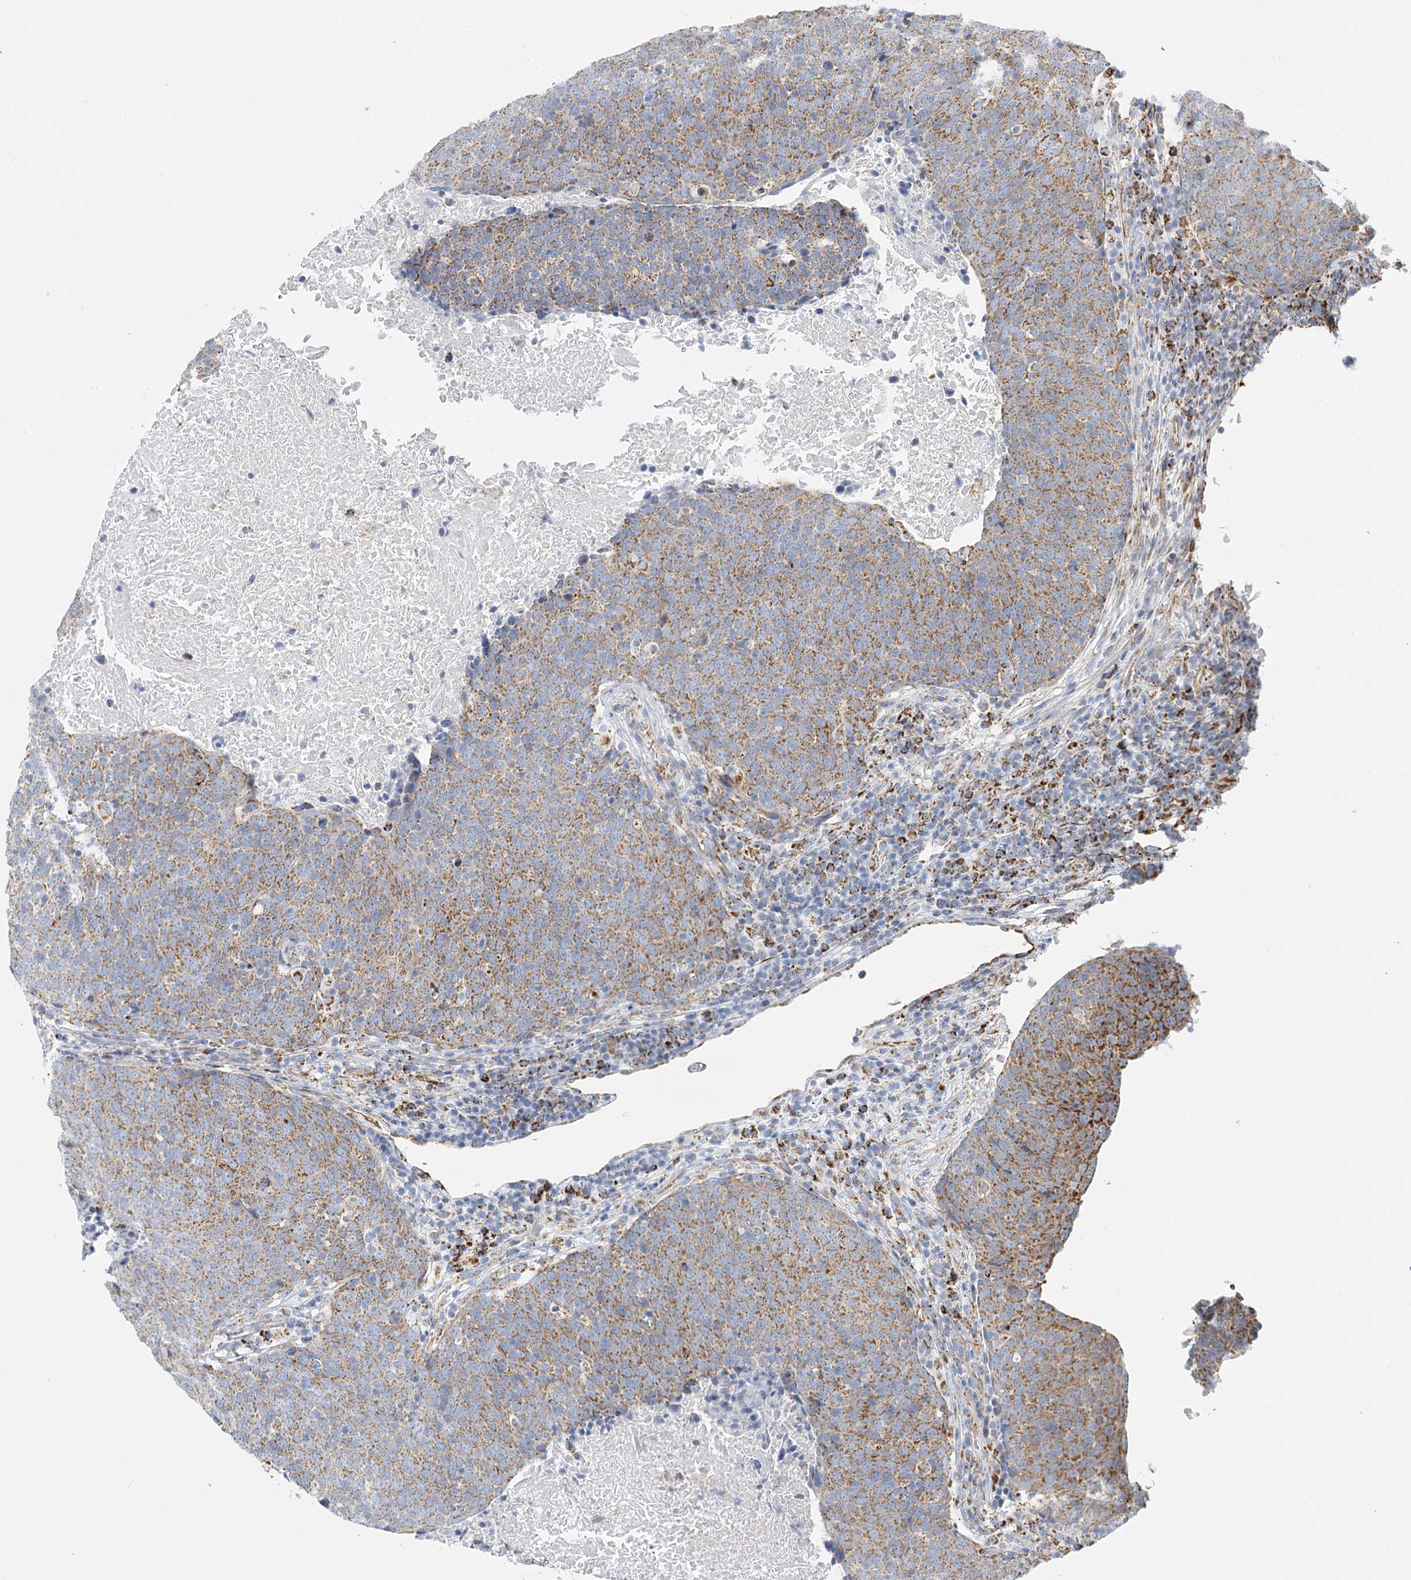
{"staining": {"intensity": "moderate", "quantity": ">75%", "location": "cytoplasmic/membranous"}, "tissue": "head and neck cancer", "cell_type": "Tumor cells", "image_type": "cancer", "snomed": [{"axis": "morphology", "description": "Squamous cell carcinoma, NOS"}, {"axis": "morphology", "description": "Squamous cell carcinoma, metastatic, NOS"}, {"axis": "topography", "description": "Lymph node"}, {"axis": "topography", "description": "Head-Neck"}], "caption": "IHC image of neoplastic tissue: human head and neck cancer stained using immunohistochemistry reveals medium levels of moderate protein expression localized specifically in the cytoplasmic/membranous of tumor cells, appearing as a cytoplasmic/membranous brown color.", "gene": "DHTKD1", "patient": {"sex": "male", "age": 62}}